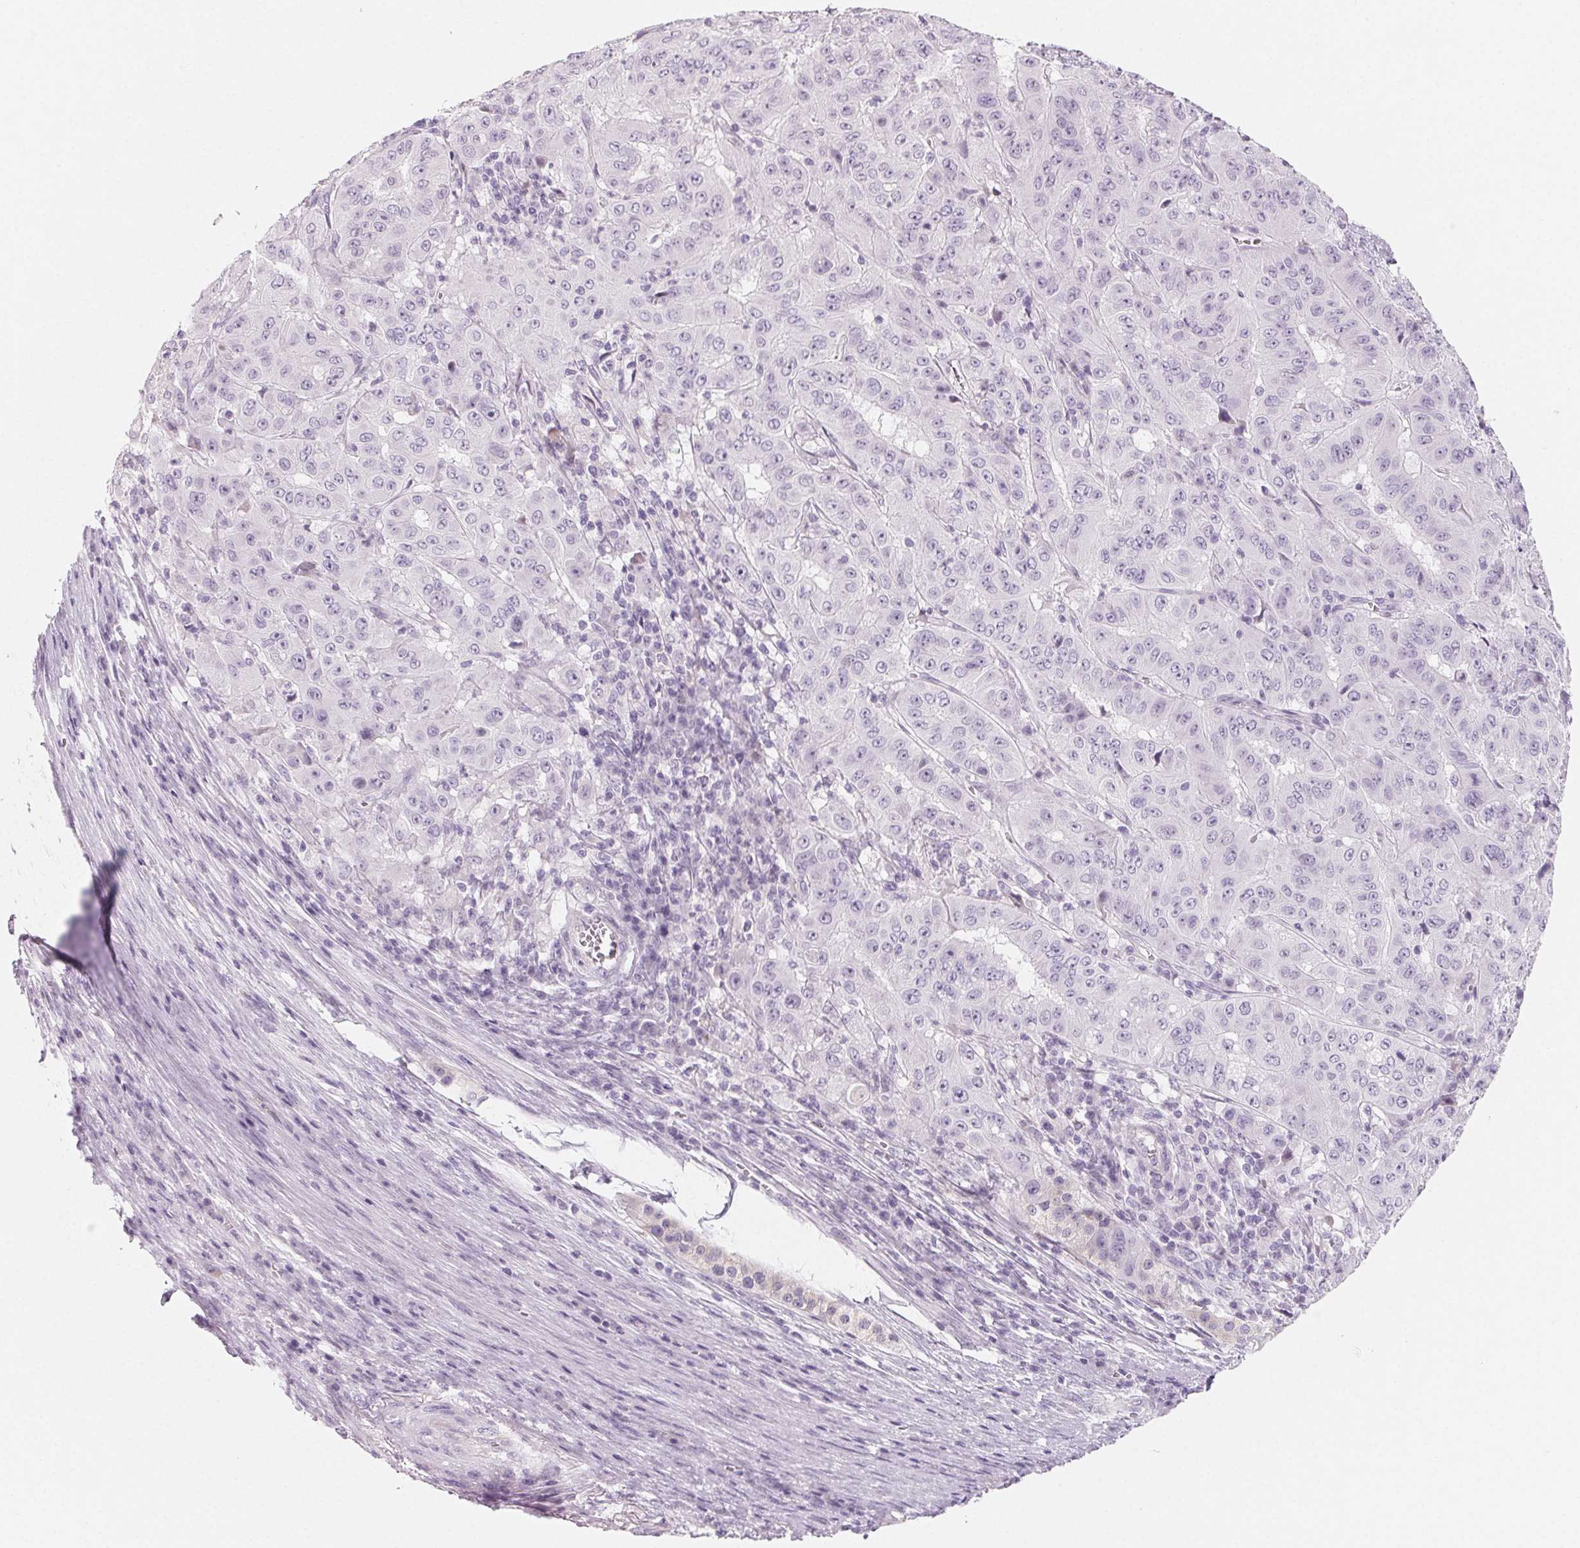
{"staining": {"intensity": "negative", "quantity": "none", "location": "none"}, "tissue": "pancreatic cancer", "cell_type": "Tumor cells", "image_type": "cancer", "snomed": [{"axis": "morphology", "description": "Adenocarcinoma, NOS"}, {"axis": "topography", "description": "Pancreas"}], "caption": "IHC histopathology image of neoplastic tissue: human pancreatic cancer (adenocarcinoma) stained with DAB (3,3'-diaminobenzidine) shows no significant protein expression in tumor cells.", "gene": "SH3GL2", "patient": {"sex": "male", "age": 63}}